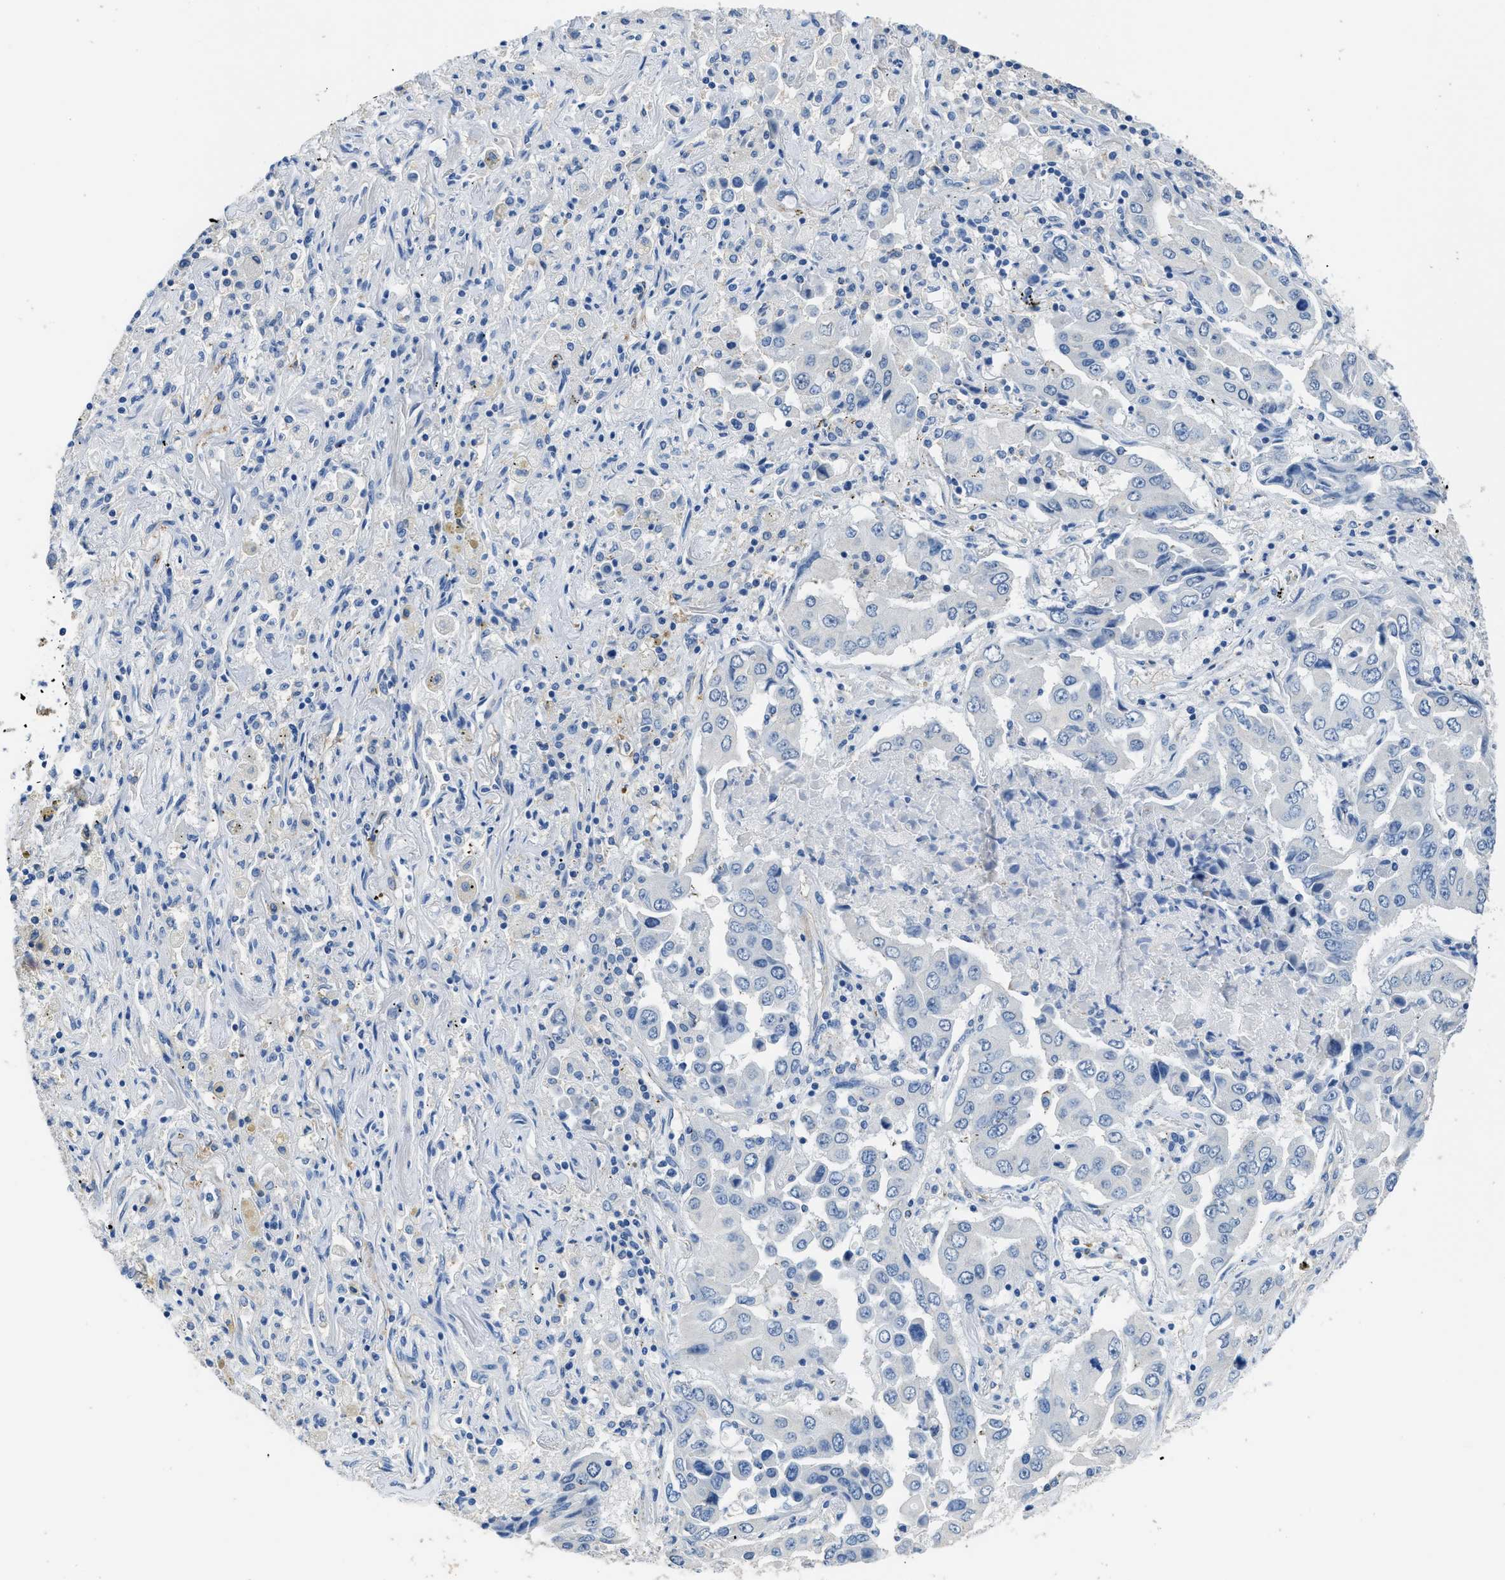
{"staining": {"intensity": "negative", "quantity": "none", "location": "none"}, "tissue": "lung cancer", "cell_type": "Tumor cells", "image_type": "cancer", "snomed": [{"axis": "morphology", "description": "Adenocarcinoma, NOS"}, {"axis": "topography", "description": "Lung"}], "caption": "Immunohistochemical staining of lung cancer displays no significant positivity in tumor cells. The staining was performed using DAB to visualize the protein expression in brown, while the nuclei were stained in blue with hematoxylin (Magnification: 20x).", "gene": "ZSWIM5", "patient": {"sex": "female", "age": 65}}